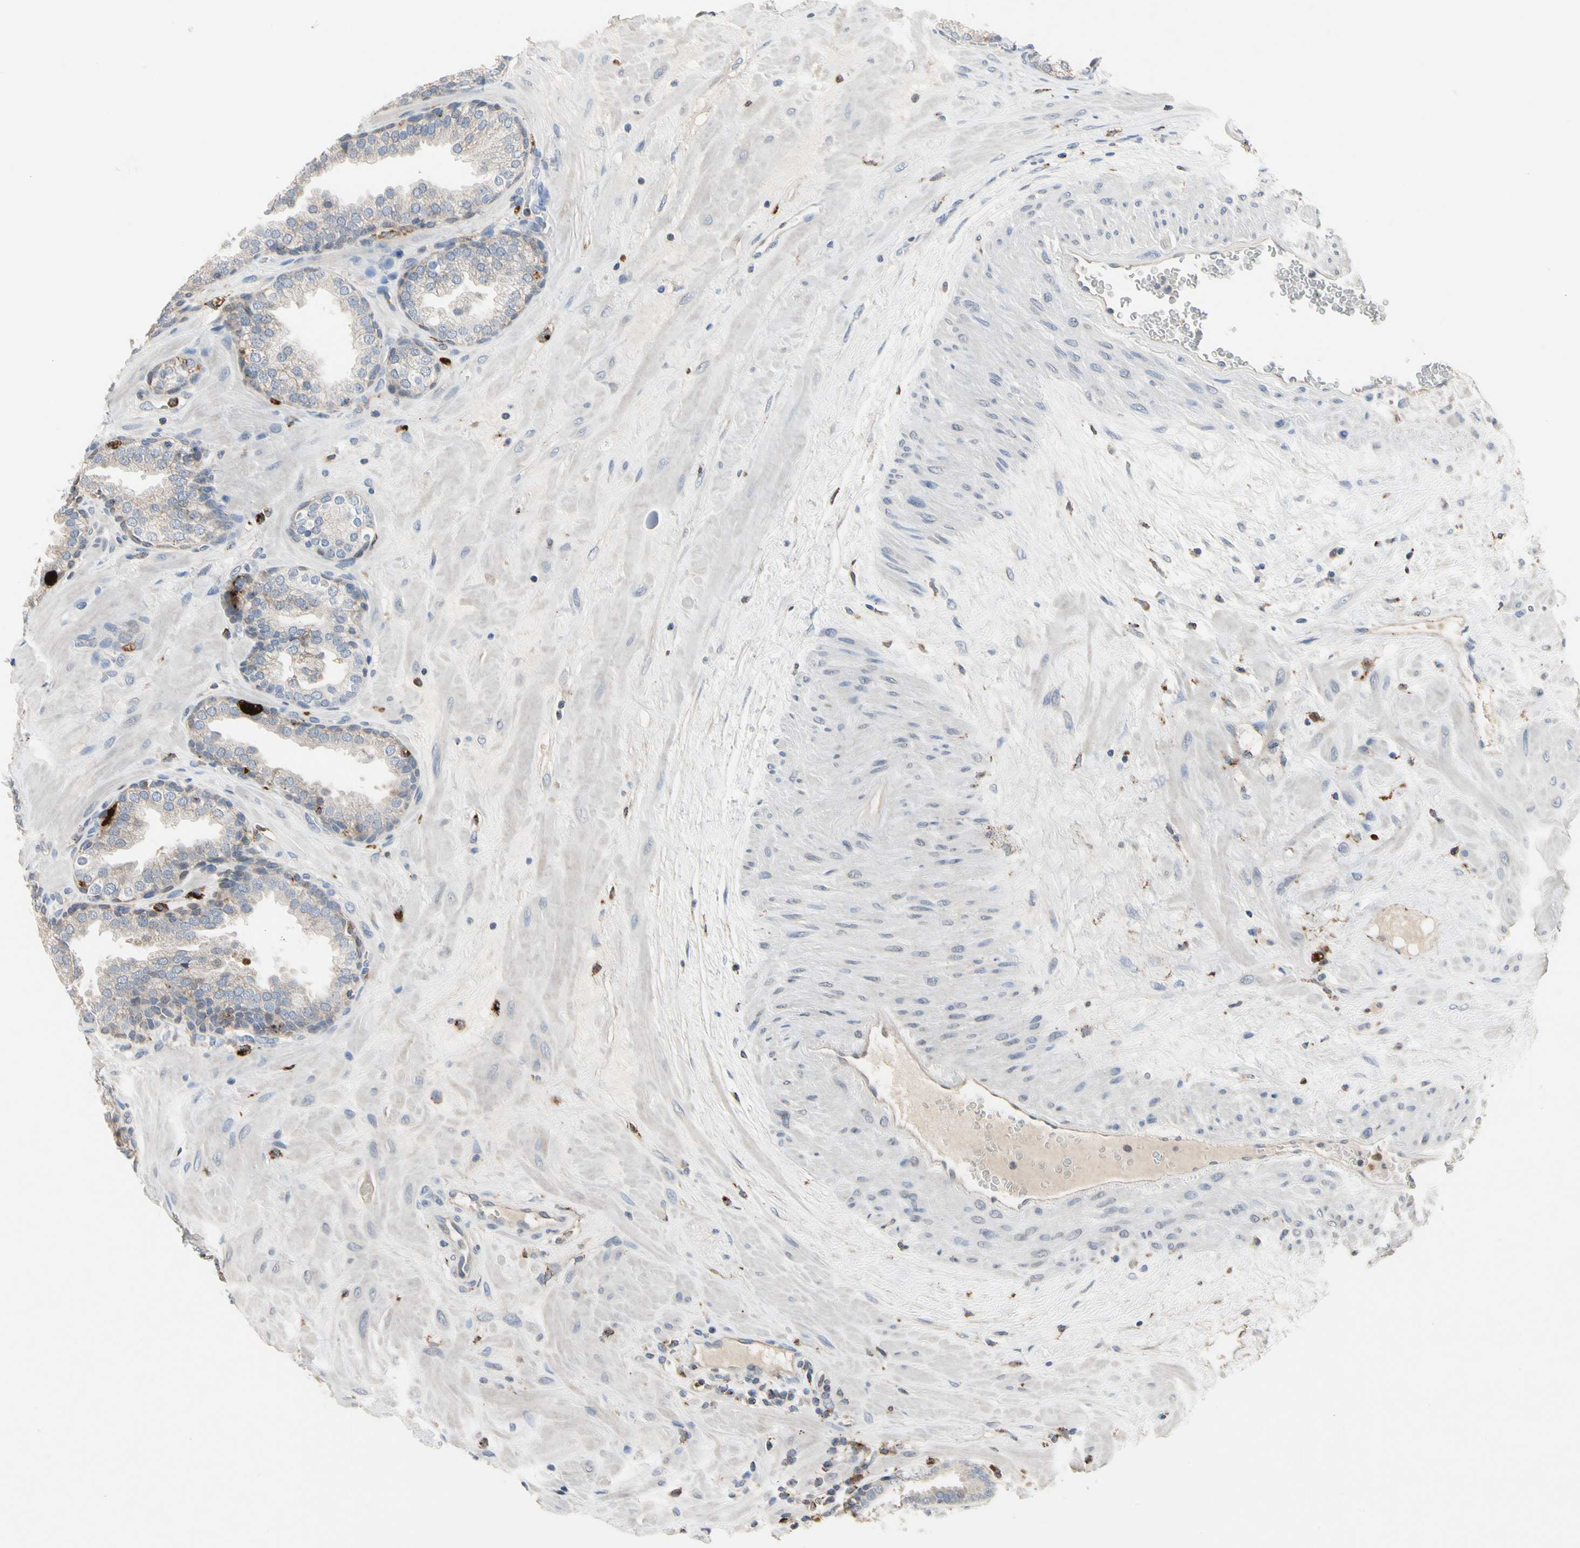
{"staining": {"intensity": "weak", "quantity": "<25%", "location": "cytoplasmic/membranous"}, "tissue": "prostate", "cell_type": "Glandular cells", "image_type": "normal", "snomed": [{"axis": "morphology", "description": "Normal tissue, NOS"}, {"axis": "topography", "description": "Prostate"}], "caption": "The photomicrograph demonstrates no staining of glandular cells in benign prostate.", "gene": "ADA2", "patient": {"sex": "male", "age": 51}}